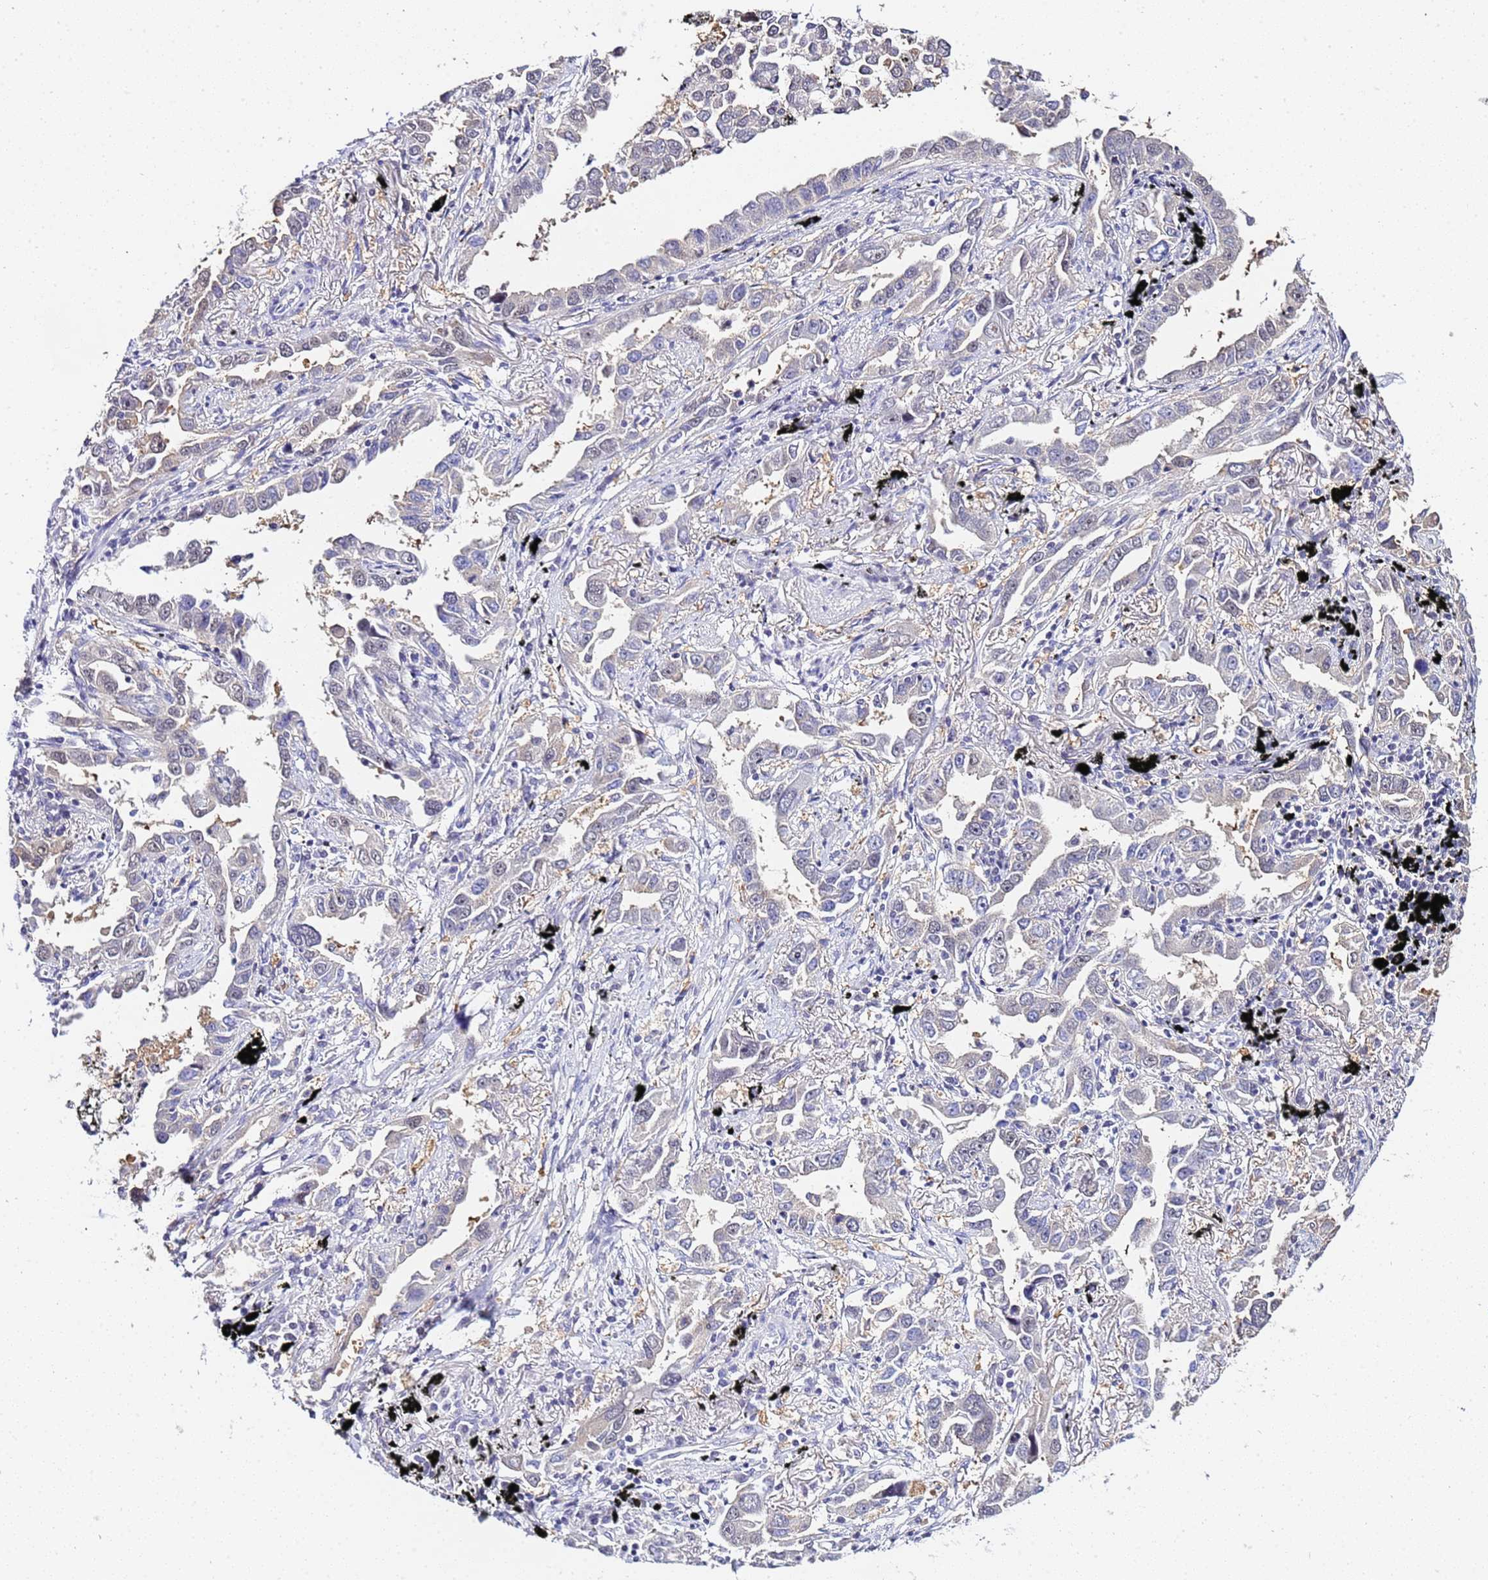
{"staining": {"intensity": "negative", "quantity": "none", "location": "none"}, "tissue": "lung cancer", "cell_type": "Tumor cells", "image_type": "cancer", "snomed": [{"axis": "morphology", "description": "Adenocarcinoma, NOS"}, {"axis": "topography", "description": "Lung"}], "caption": "An image of human lung adenocarcinoma is negative for staining in tumor cells. (Brightfield microscopy of DAB (3,3'-diaminobenzidine) IHC at high magnification).", "gene": "ACTL6B", "patient": {"sex": "male", "age": 67}}